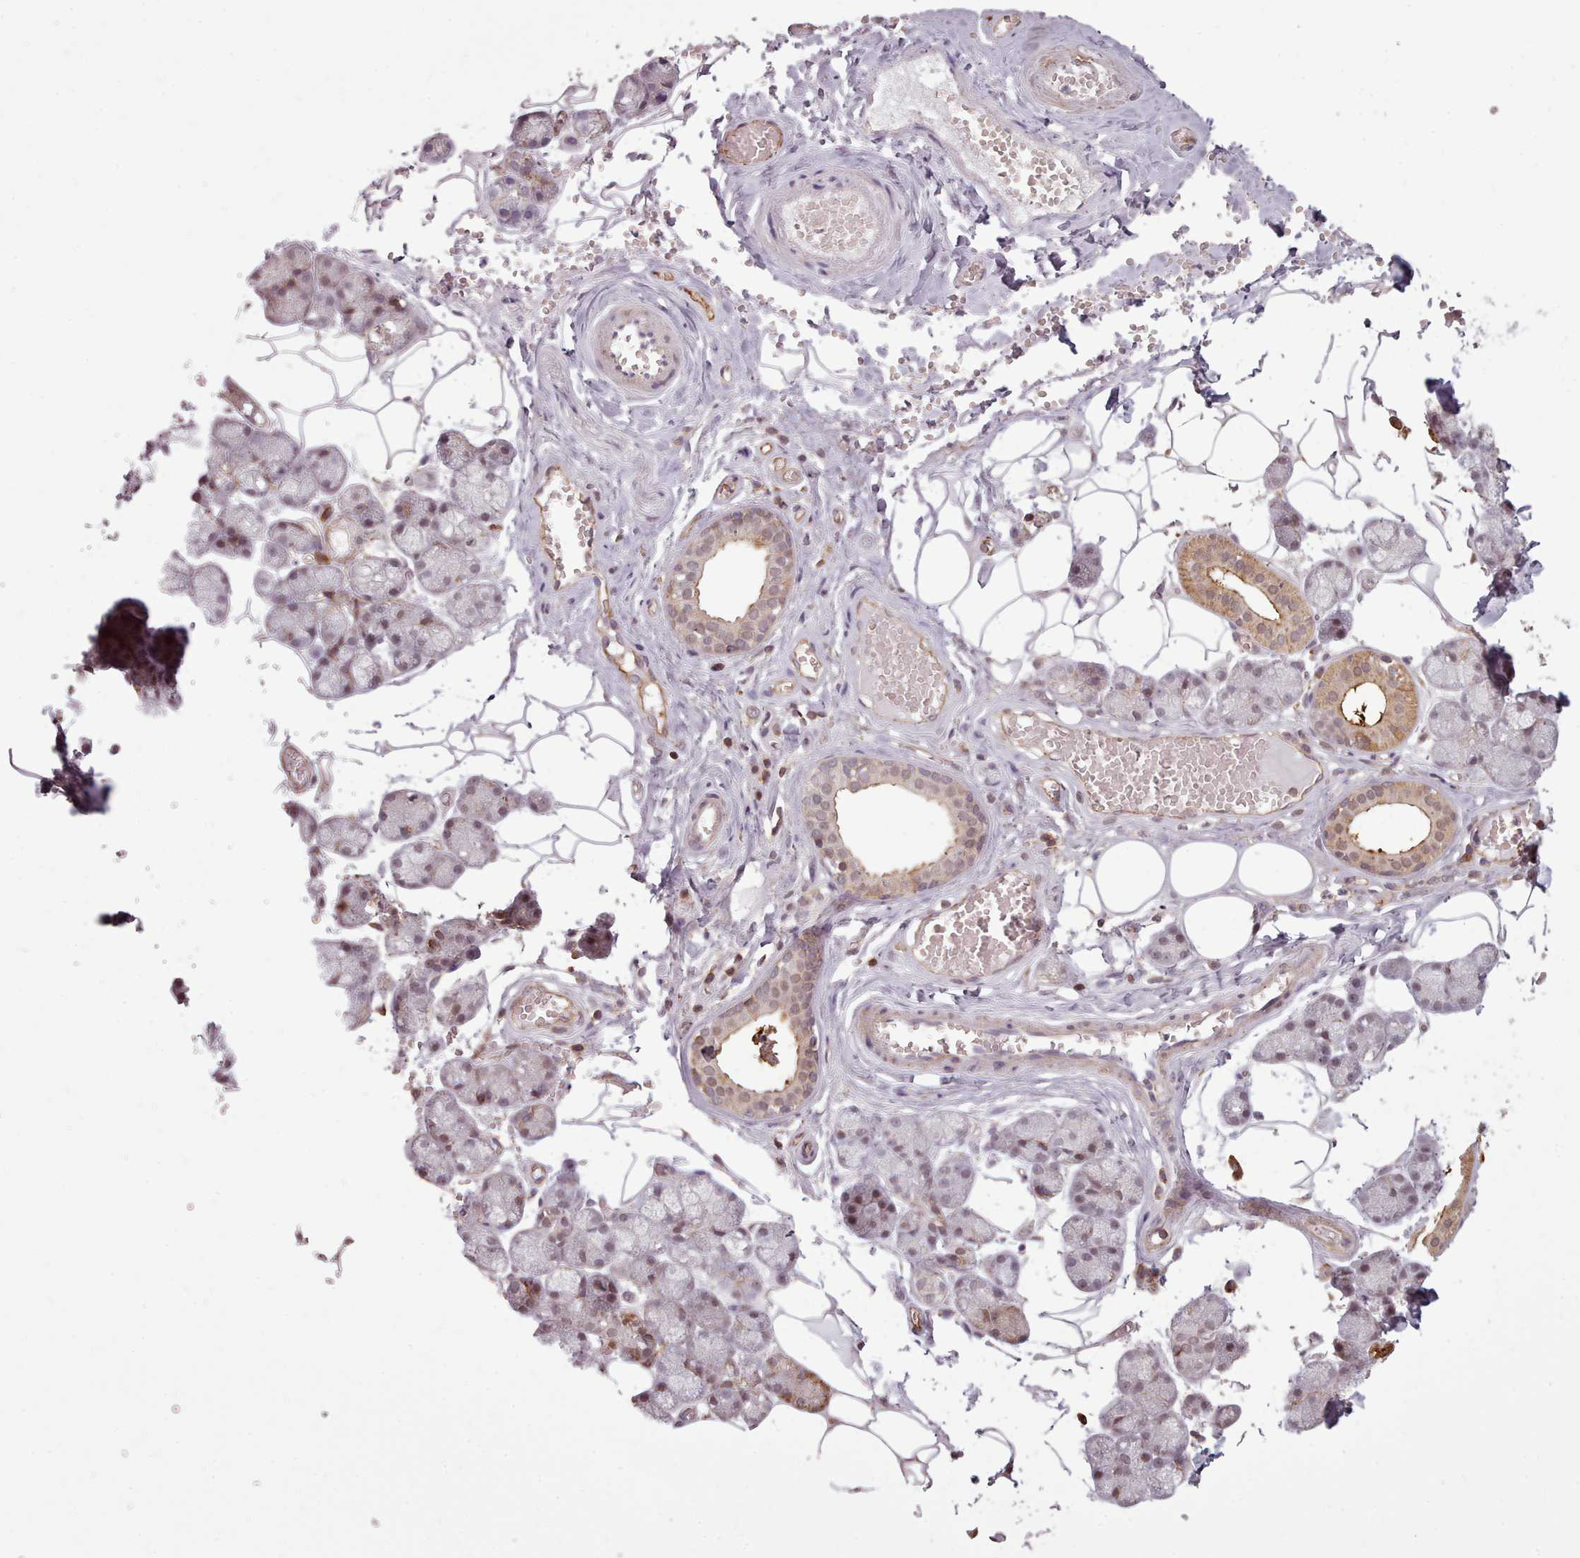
{"staining": {"intensity": "moderate", "quantity": "25%-75%", "location": "cytoplasmic/membranous,nuclear"}, "tissue": "salivary gland", "cell_type": "Glandular cells", "image_type": "normal", "snomed": [{"axis": "morphology", "description": "Normal tissue, NOS"}, {"axis": "topography", "description": "Salivary gland"}], "caption": "Immunohistochemical staining of benign salivary gland reveals moderate cytoplasmic/membranous,nuclear protein positivity in approximately 25%-75% of glandular cells. The staining was performed using DAB (3,3'-diaminobenzidine), with brown indicating positive protein expression. Nuclei are stained blue with hematoxylin.", "gene": "ZMYM4", "patient": {"sex": "male", "age": 62}}